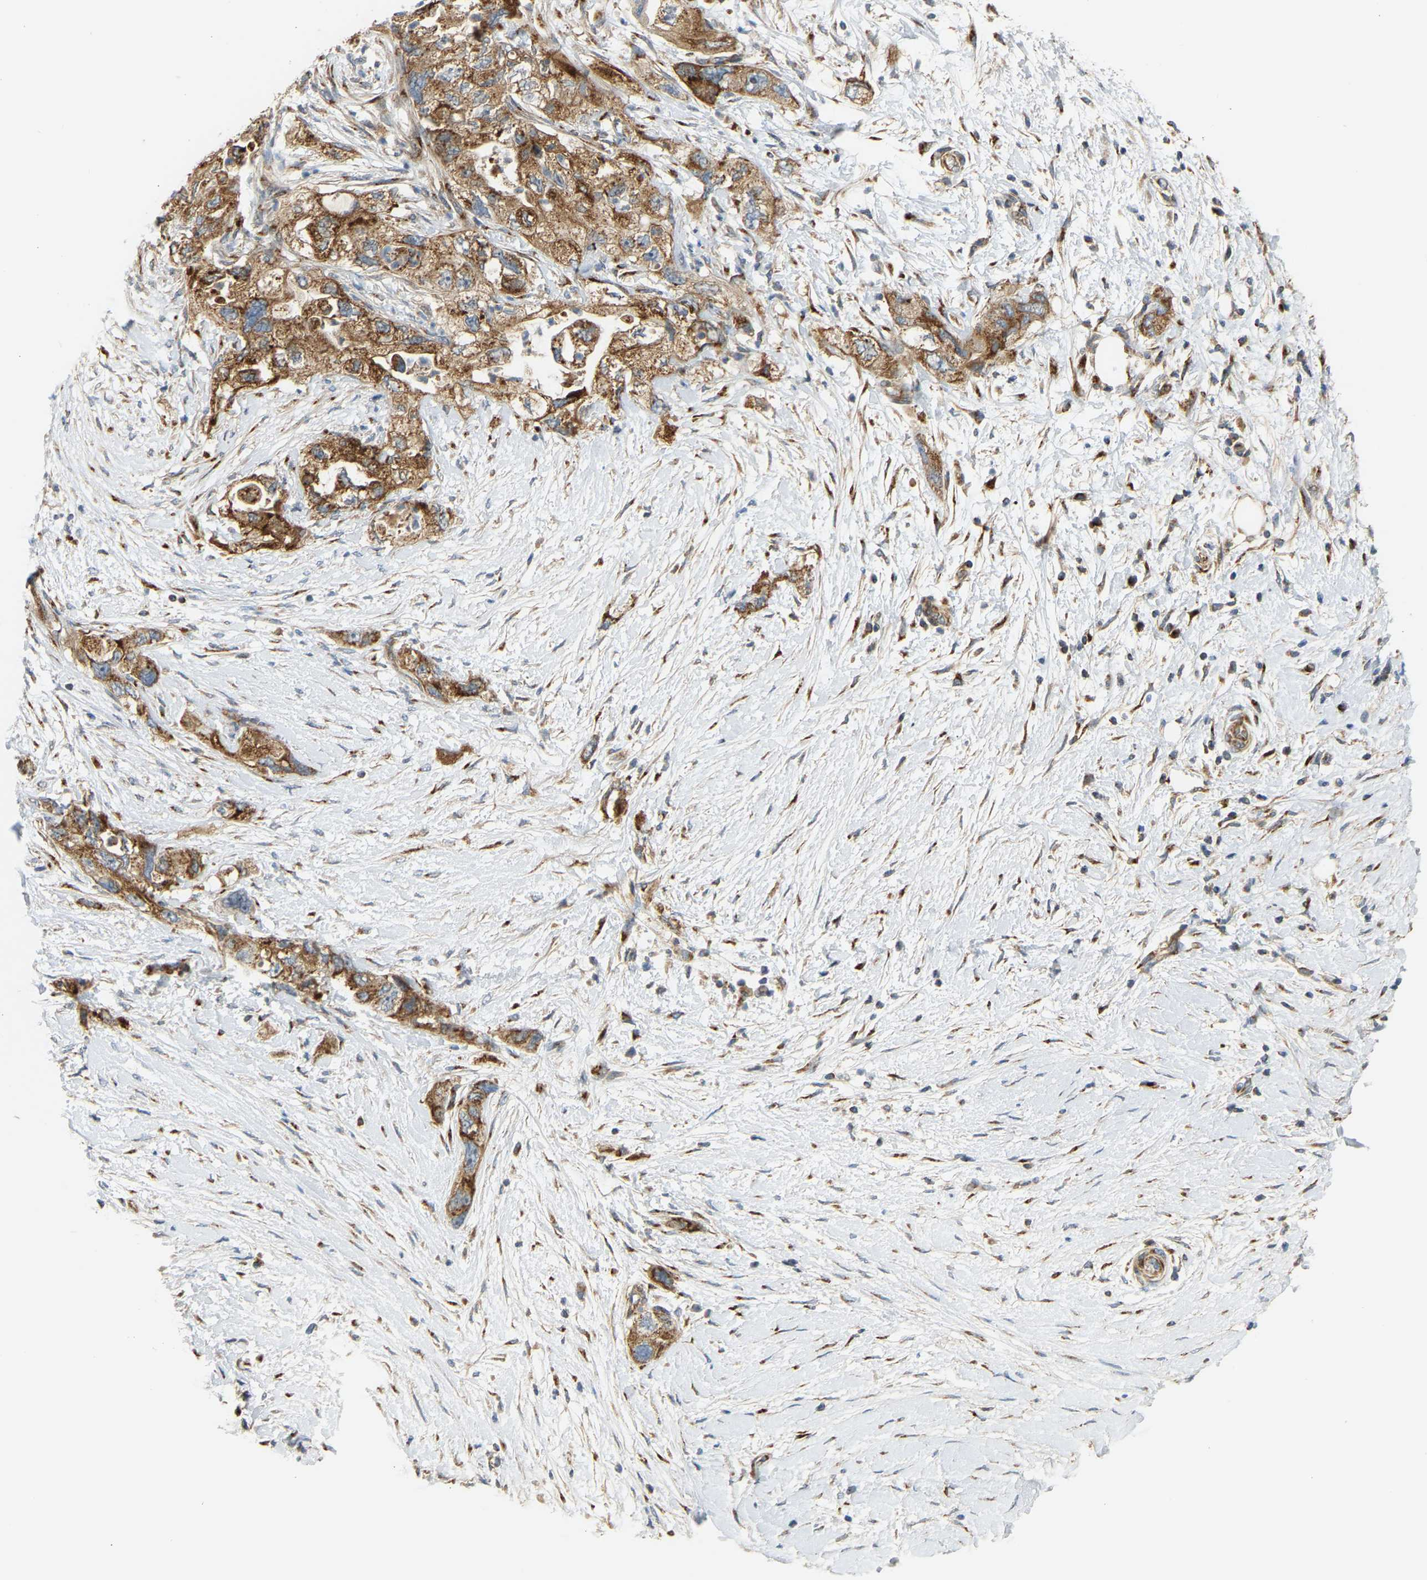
{"staining": {"intensity": "moderate", "quantity": ">75%", "location": "cytoplasmic/membranous"}, "tissue": "pancreatic cancer", "cell_type": "Tumor cells", "image_type": "cancer", "snomed": [{"axis": "morphology", "description": "Adenocarcinoma, NOS"}, {"axis": "topography", "description": "Pancreas"}], "caption": "Tumor cells show moderate cytoplasmic/membranous staining in approximately >75% of cells in pancreatic adenocarcinoma.", "gene": "YIPF2", "patient": {"sex": "female", "age": 73}}